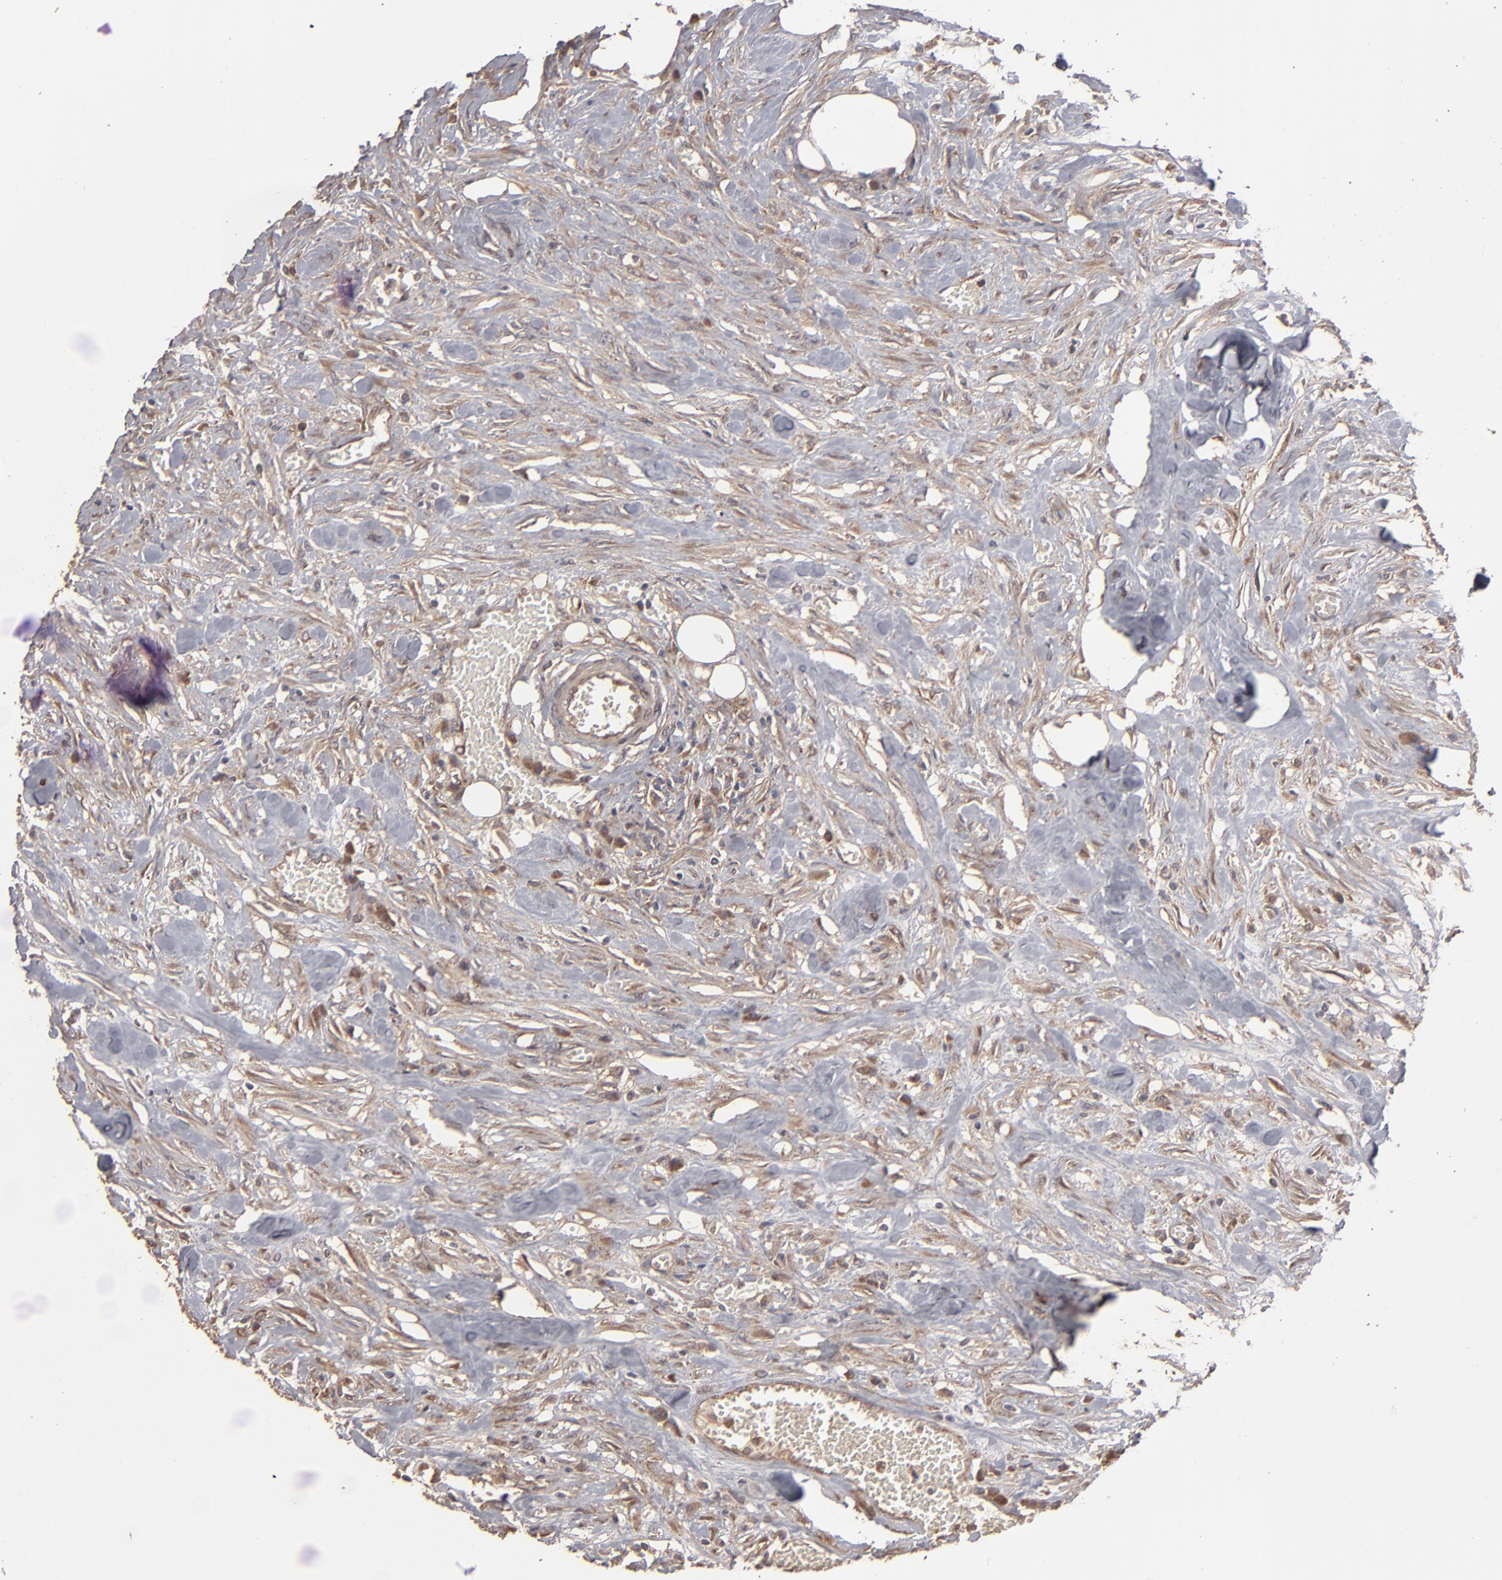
{"staining": {"intensity": "weak", "quantity": ">75%", "location": "cytoplasmic/membranous"}, "tissue": "urothelial cancer", "cell_type": "Tumor cells", "image_type": "cancer", "snomed": [{"axis": "morphology", "description": "Urothelial carcinoma, High grade"}, {"axis": "topography", "description": "Urinary bladder"}], "caption": "Immunohistochemistry (IHC) micrograph of human urothelial carcinoma (high-grade) stained for a protein (brown), which displays low levels of weak cytoplasmic/membranous positivity in about >75% of tumor cells.", "gene": "MMP2", "patient": {"sex": "male", "age": 74}}